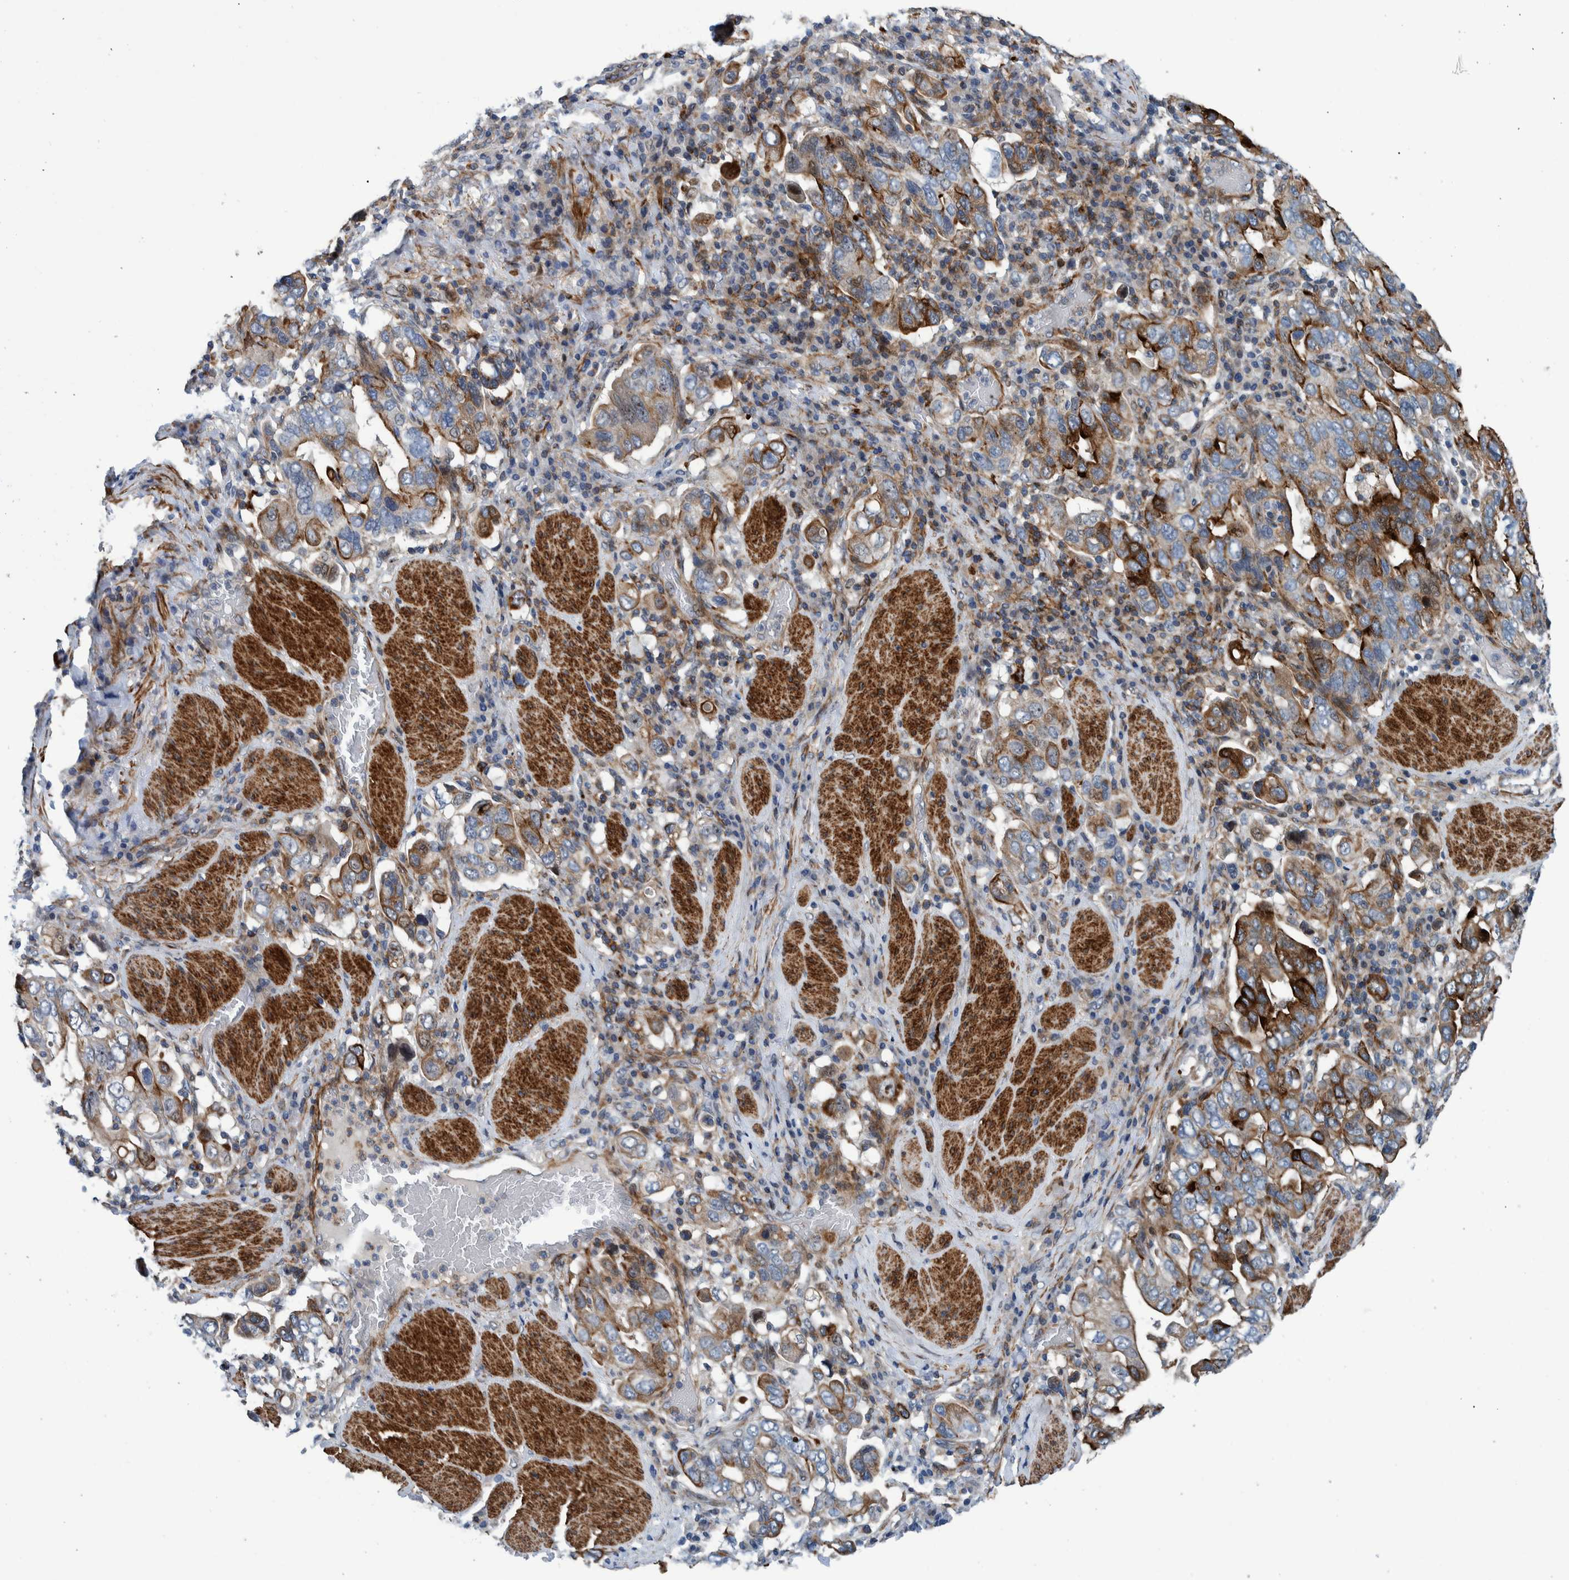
{"staining": {"intensity": "moderate", "quantity": "25%-75%", "location": "cytoplasmic/membranous"}, "tissue": "stomach cancer", "cell_type": "Tumor cells", "image_type": "cancer", "snomed": [{"axis": "morphology", "description": "Adenocarcinoma, NOS"}, {"axis": "topography", "description": "Stomach, upper"}], "caption": "Moderate cytoplasmic/membranous protein positivity is appreciated in approximately 25%-75% of tumor cells in stomach cancer.", "gene": "MKS1", "patient": {"sex": "male", "age": 62}}